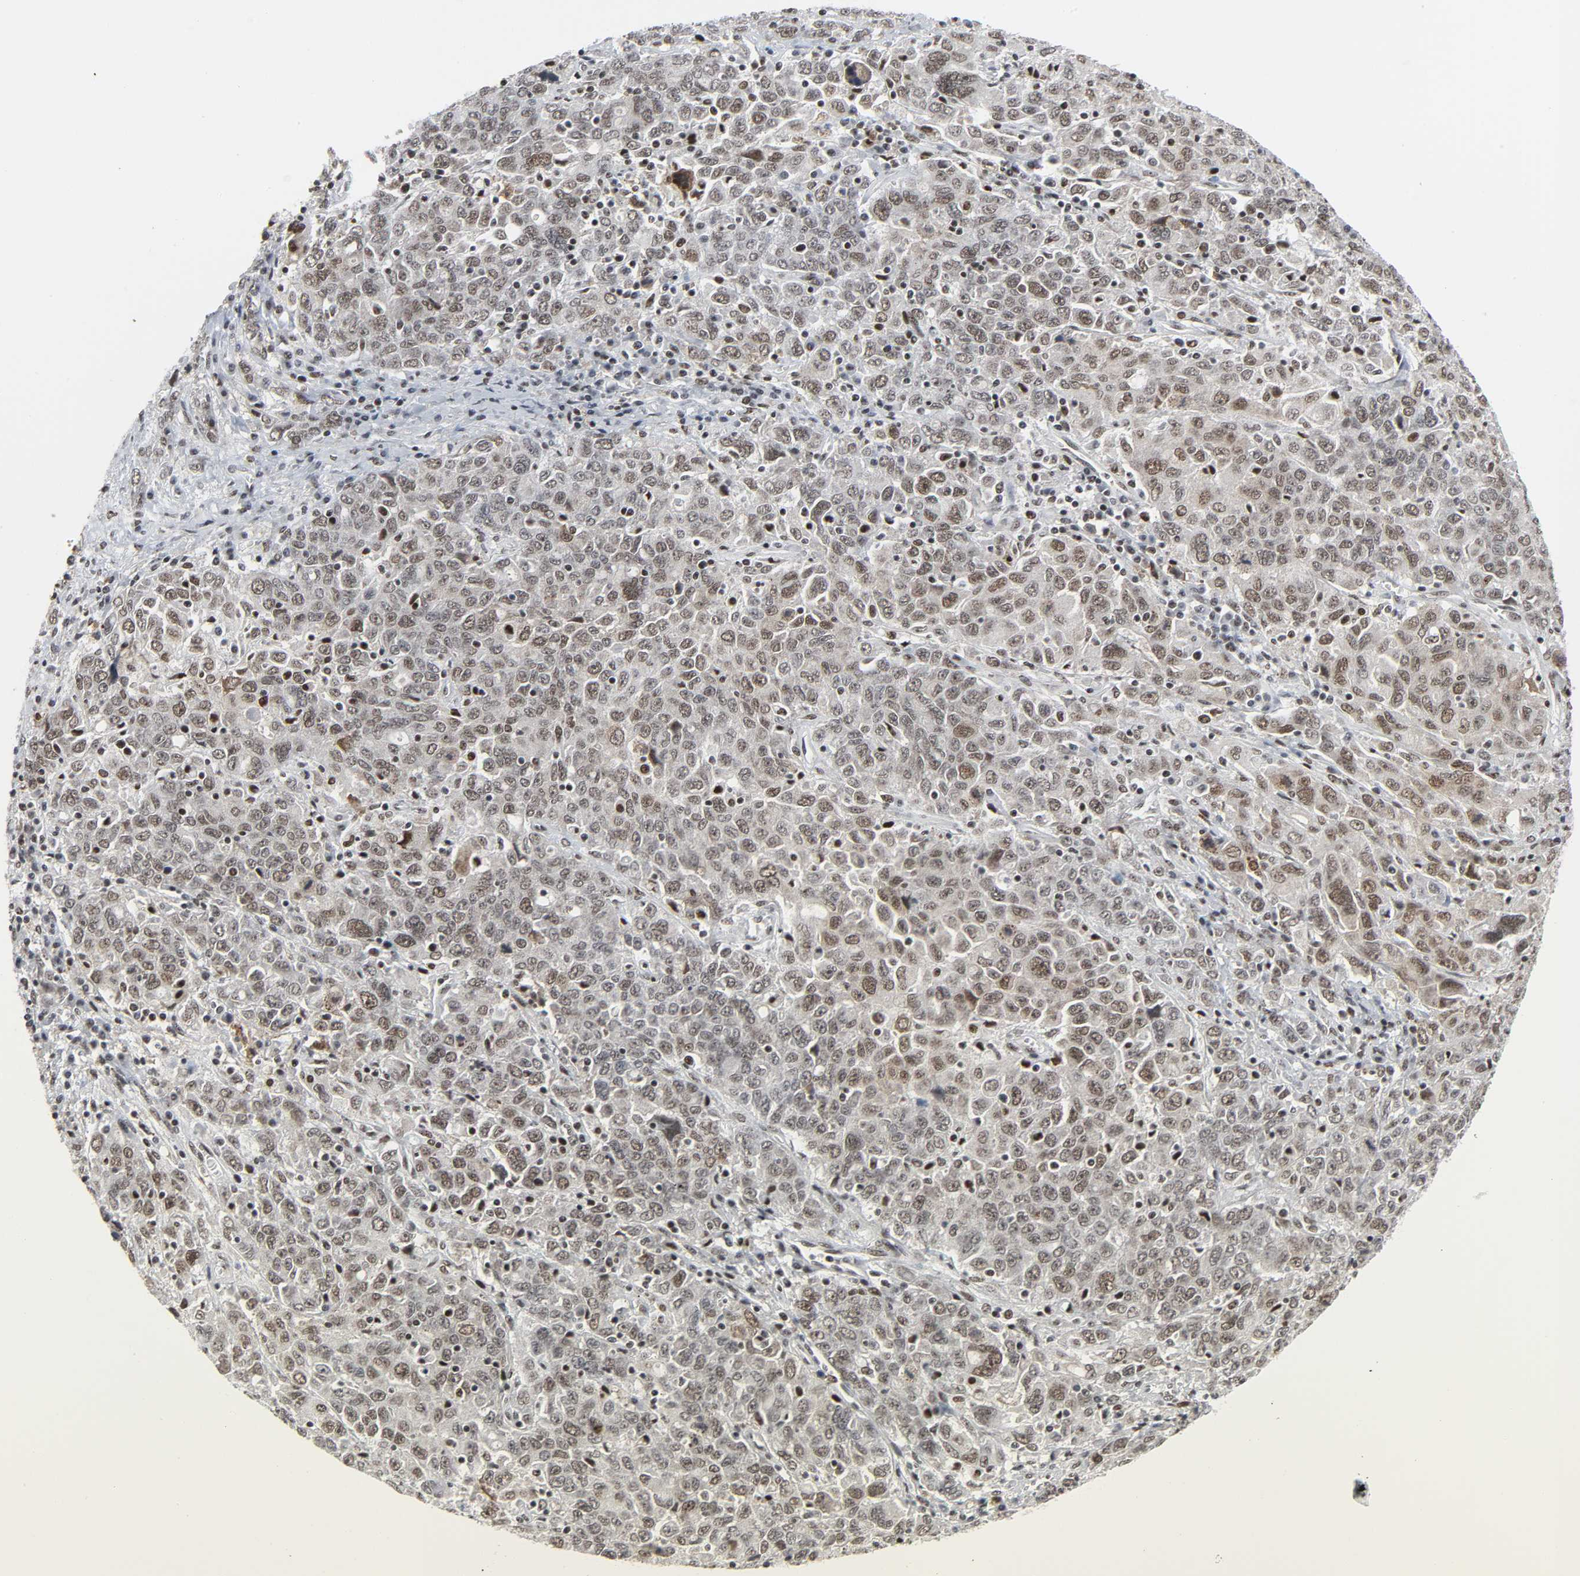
{"staining": {"intensity": "moderate", "quantity": ">75%", "location": "nuclear"}, "tissue": "ovarian cancer", "cell_type": "Tumor cells", "image_type": "cancer", "snomed": [{"axis": "morphology", "description": "Carcinoma, endometroid"}, {"axis": "topography", "description": "Ovary"}], "caption": "The micrograph shows immunohistochemical staining of ovarian cancer (endometroid carcinoma). There is moderate nuclear positivity is present in approximately >75% of tumor cells. The protein is stained brown, and the nuclei are stained in blue (DAB (3,3'-diaminobenzidine) IHC with brightfield microscopy, high magnification).", "gene": "CDK7", "patient": {"sex": "female", "age": 62}}